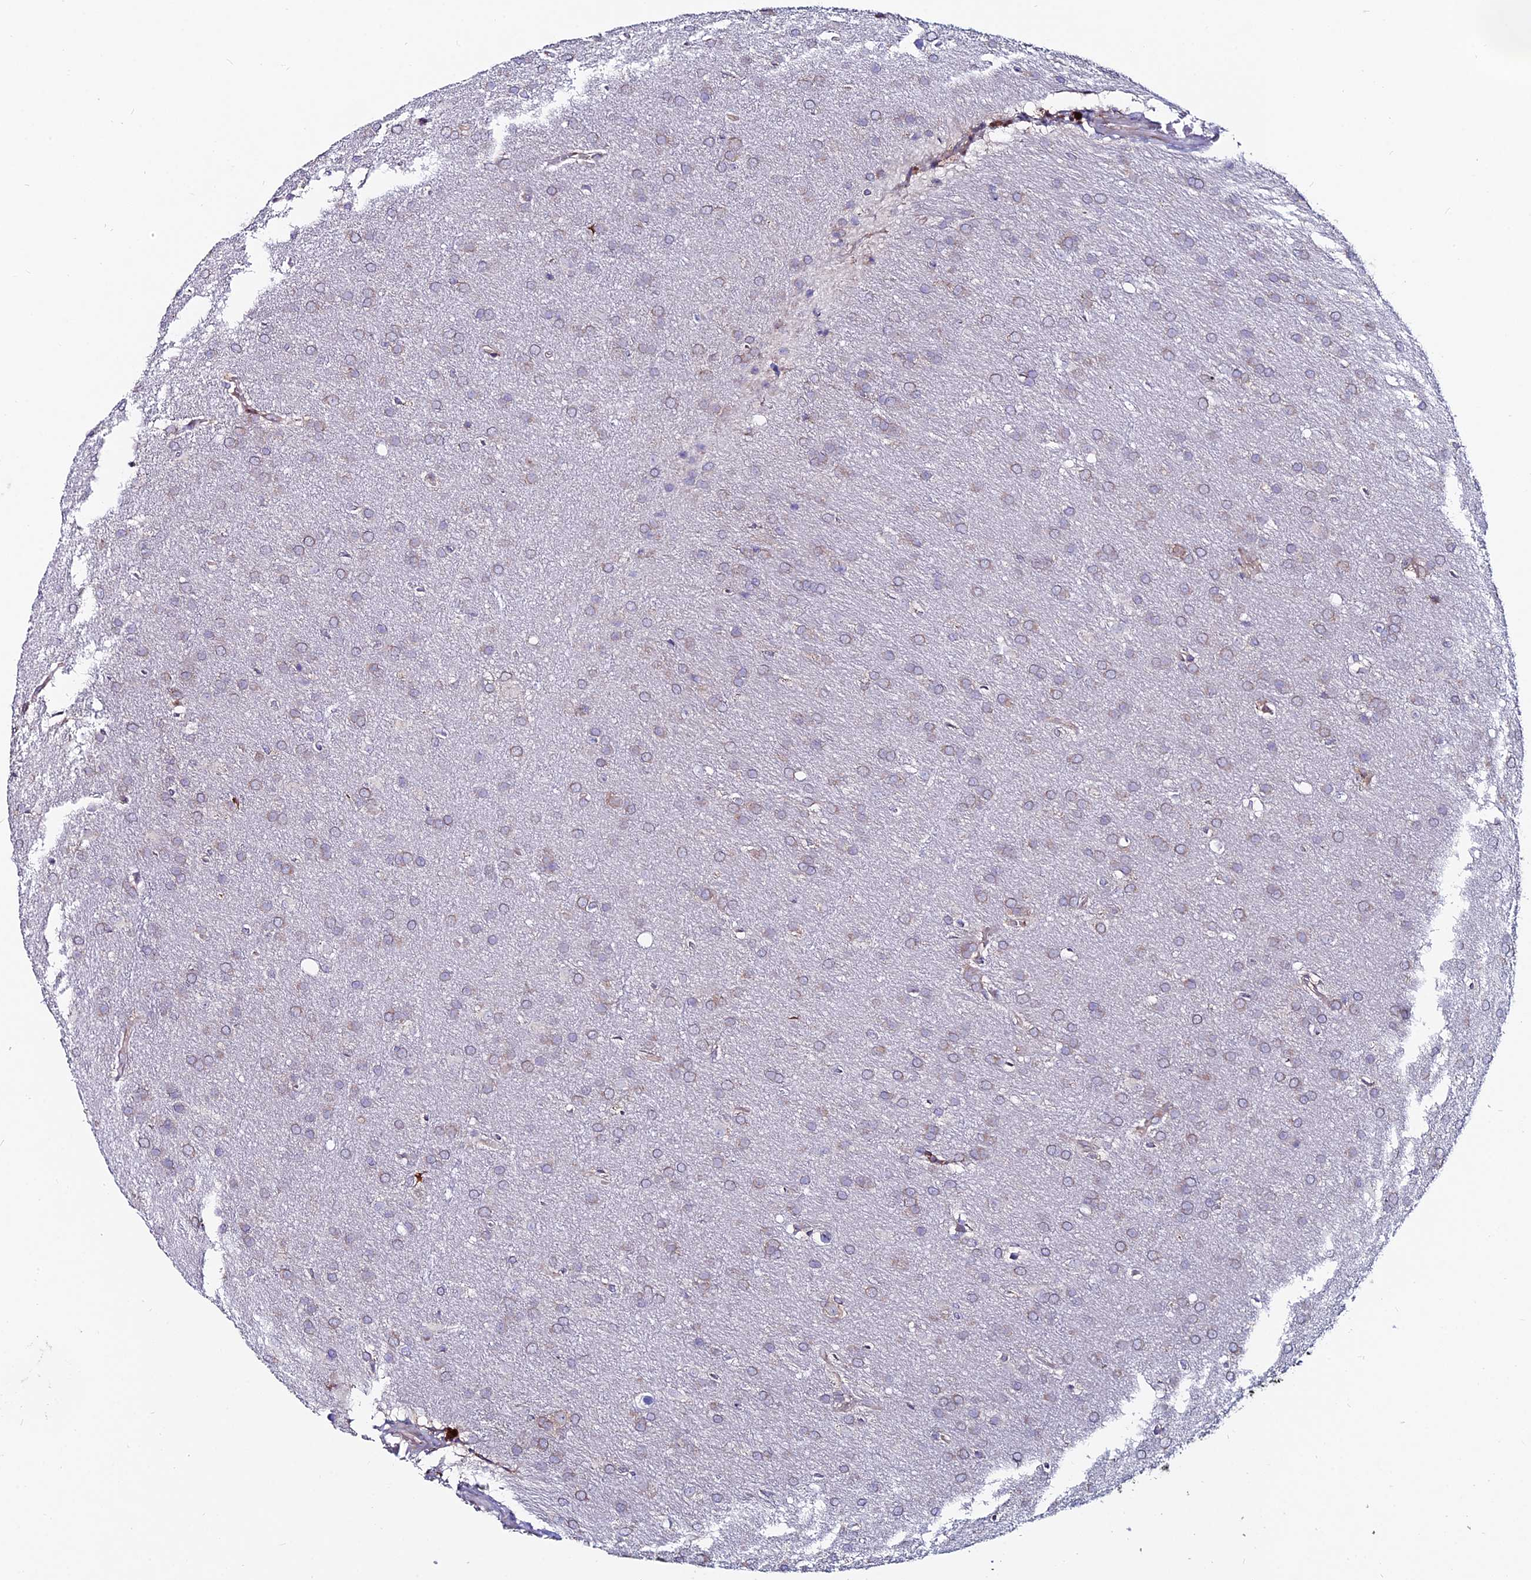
{"staining": {"intensity": "weak", "quantity": "25%-75%", "location": "cytoplasmic/membranous"}, "tissue": "glioma", "cell_type": "Tumor cells", "image_type": "cancer", "snomed": [{"axis": "morphology", "description": "Glioma, malignant, Low grade"}, {"axis": "topography", "description": "Brain"}], "caption": "Immunohistochemistry of glioma shows low levels of weak cytoplasmic/membranous staining in approximately 25%-75% of tumor cells.", "gene": "EIF3K", "patient": {"sex": "female", "age": 32}}